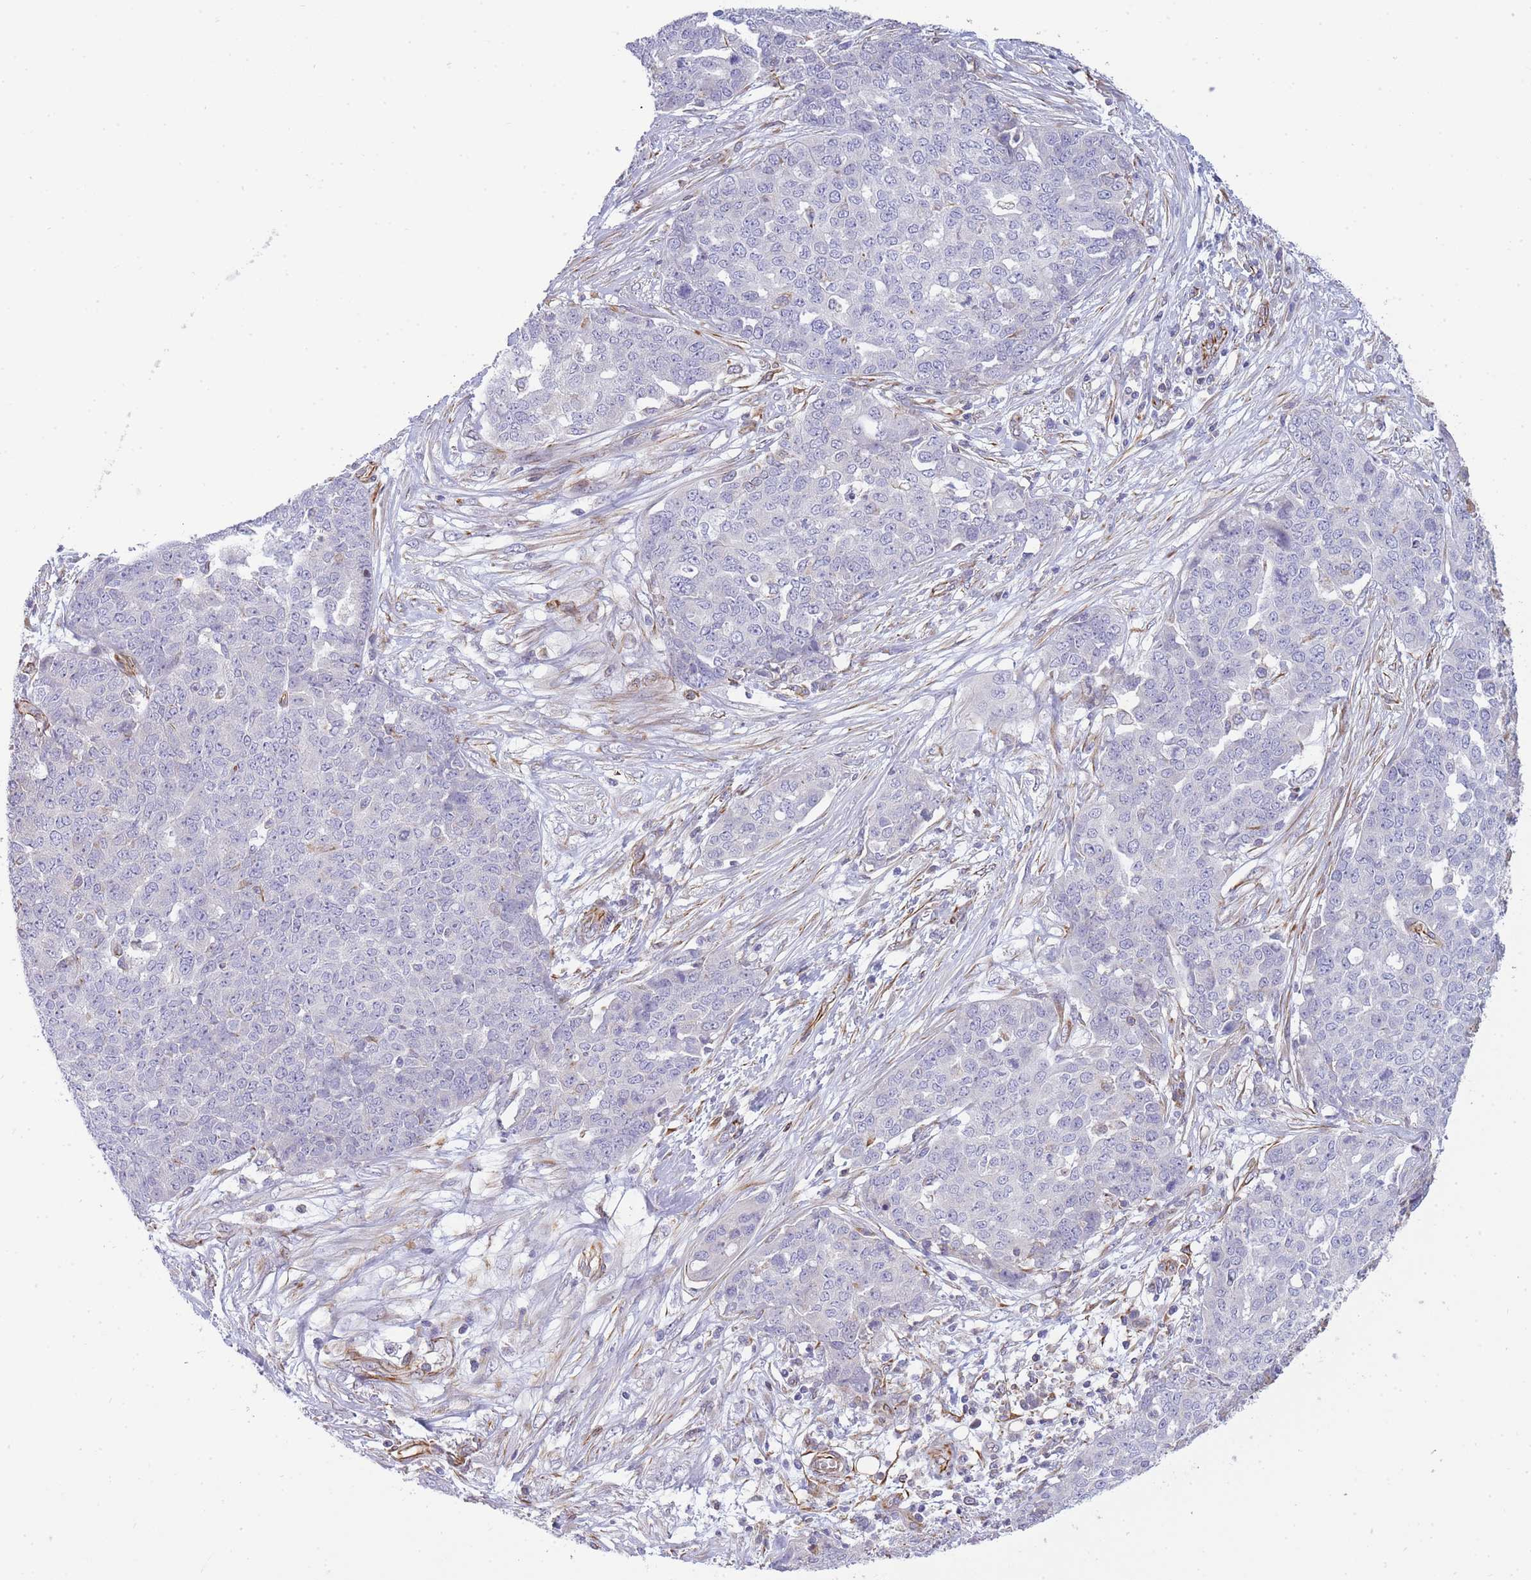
{"staining": {"intensity": "negative", "quantity": "none", "location": "none"}, "tissue": "ovarian cancer", "cell_type": "Tumor cells", "image_type": "cancer", "snomed": [{"axis": "morphology", "description": "Cystadenocarcinoma, serous, NOS"}, {"axis": "topography", "description": "Soft tissue"}, {"axis": "topography", "description": "Ovary"}], "caption": "Immunohistochemistry (IHC) image of human ovarian cancer (serous cystadenocarcinoma) stained for a protein (brown), which shows no staining in tumor cells.", "gene": "ECPAS", "patient": {"sex": "female", "age": 57}}